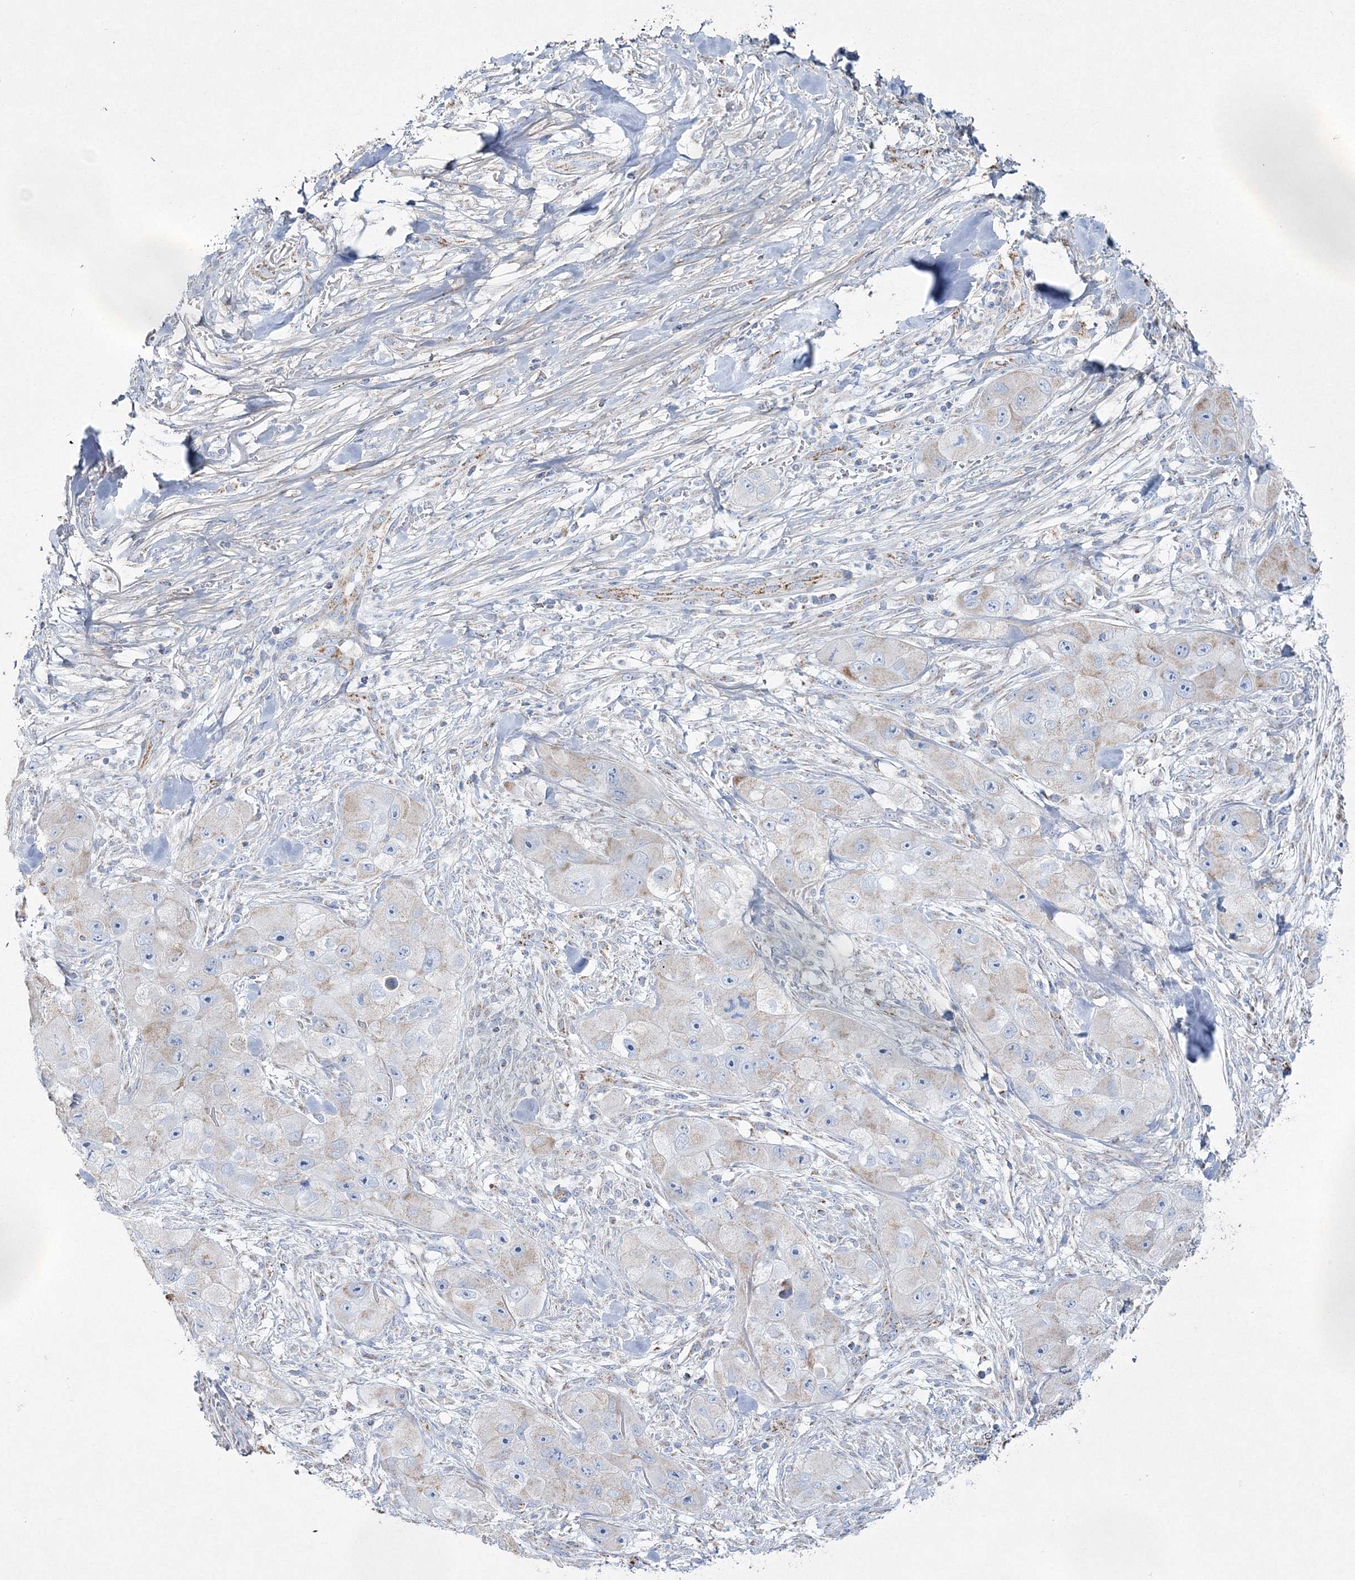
{"staining": {"intensity": "weak", "quantity": "<25%", "location": "cytoplasmic/membranous"}, "tissue": "skin cancer", "cell_type": "Tumor cells", "image_type": "cancer", "snomed": [{"axis": "morphology", "description": "Squamous cell carcinoma, NOS"}, {"axis": "topography", "description": "Skin"}, {"axis": "topography", "description": "Subcutis"}], "caption": "Squamous cell carcinoma (skin) stained for a protein using IHC shows no expression tumor cells.", "gene": "HIBCH", "patient": {"sex": "male", "age": 73}}